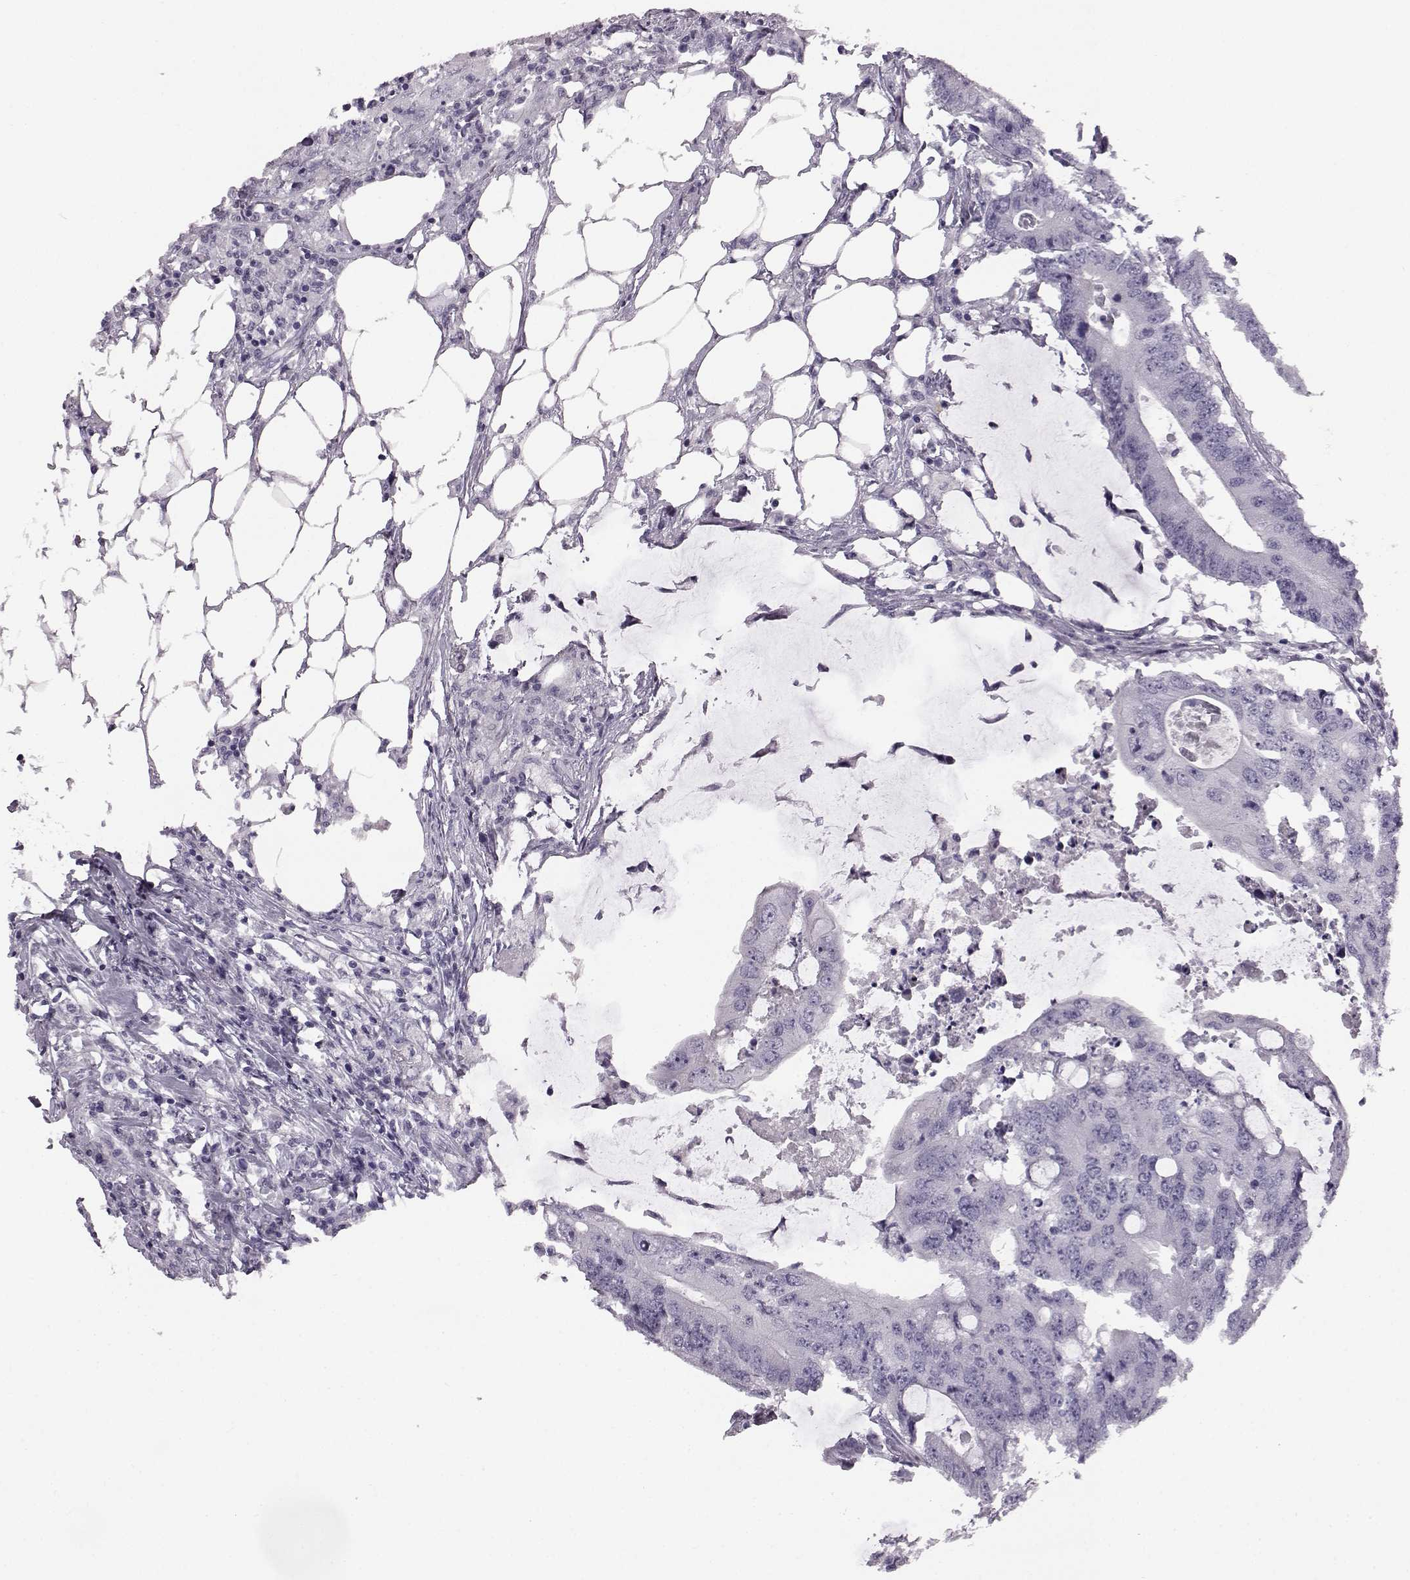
{"staining": {"intensity": "negative", "quantity": "none", "location": "none"}, "tissue": "colorectal cancer", "cell_type": "Tumor cells", "image_type": "cancer", "snomed": [{"axis": "morphology", "description": "Adenocarcinoma, NOS"}, {"axis": "topography", "description": "Colon"}], "caption": "There is no significant expression in tumor cells of colorectal cancer.", "gene": "ODAD4", "patient": {"sex": "male", "age": 71}}